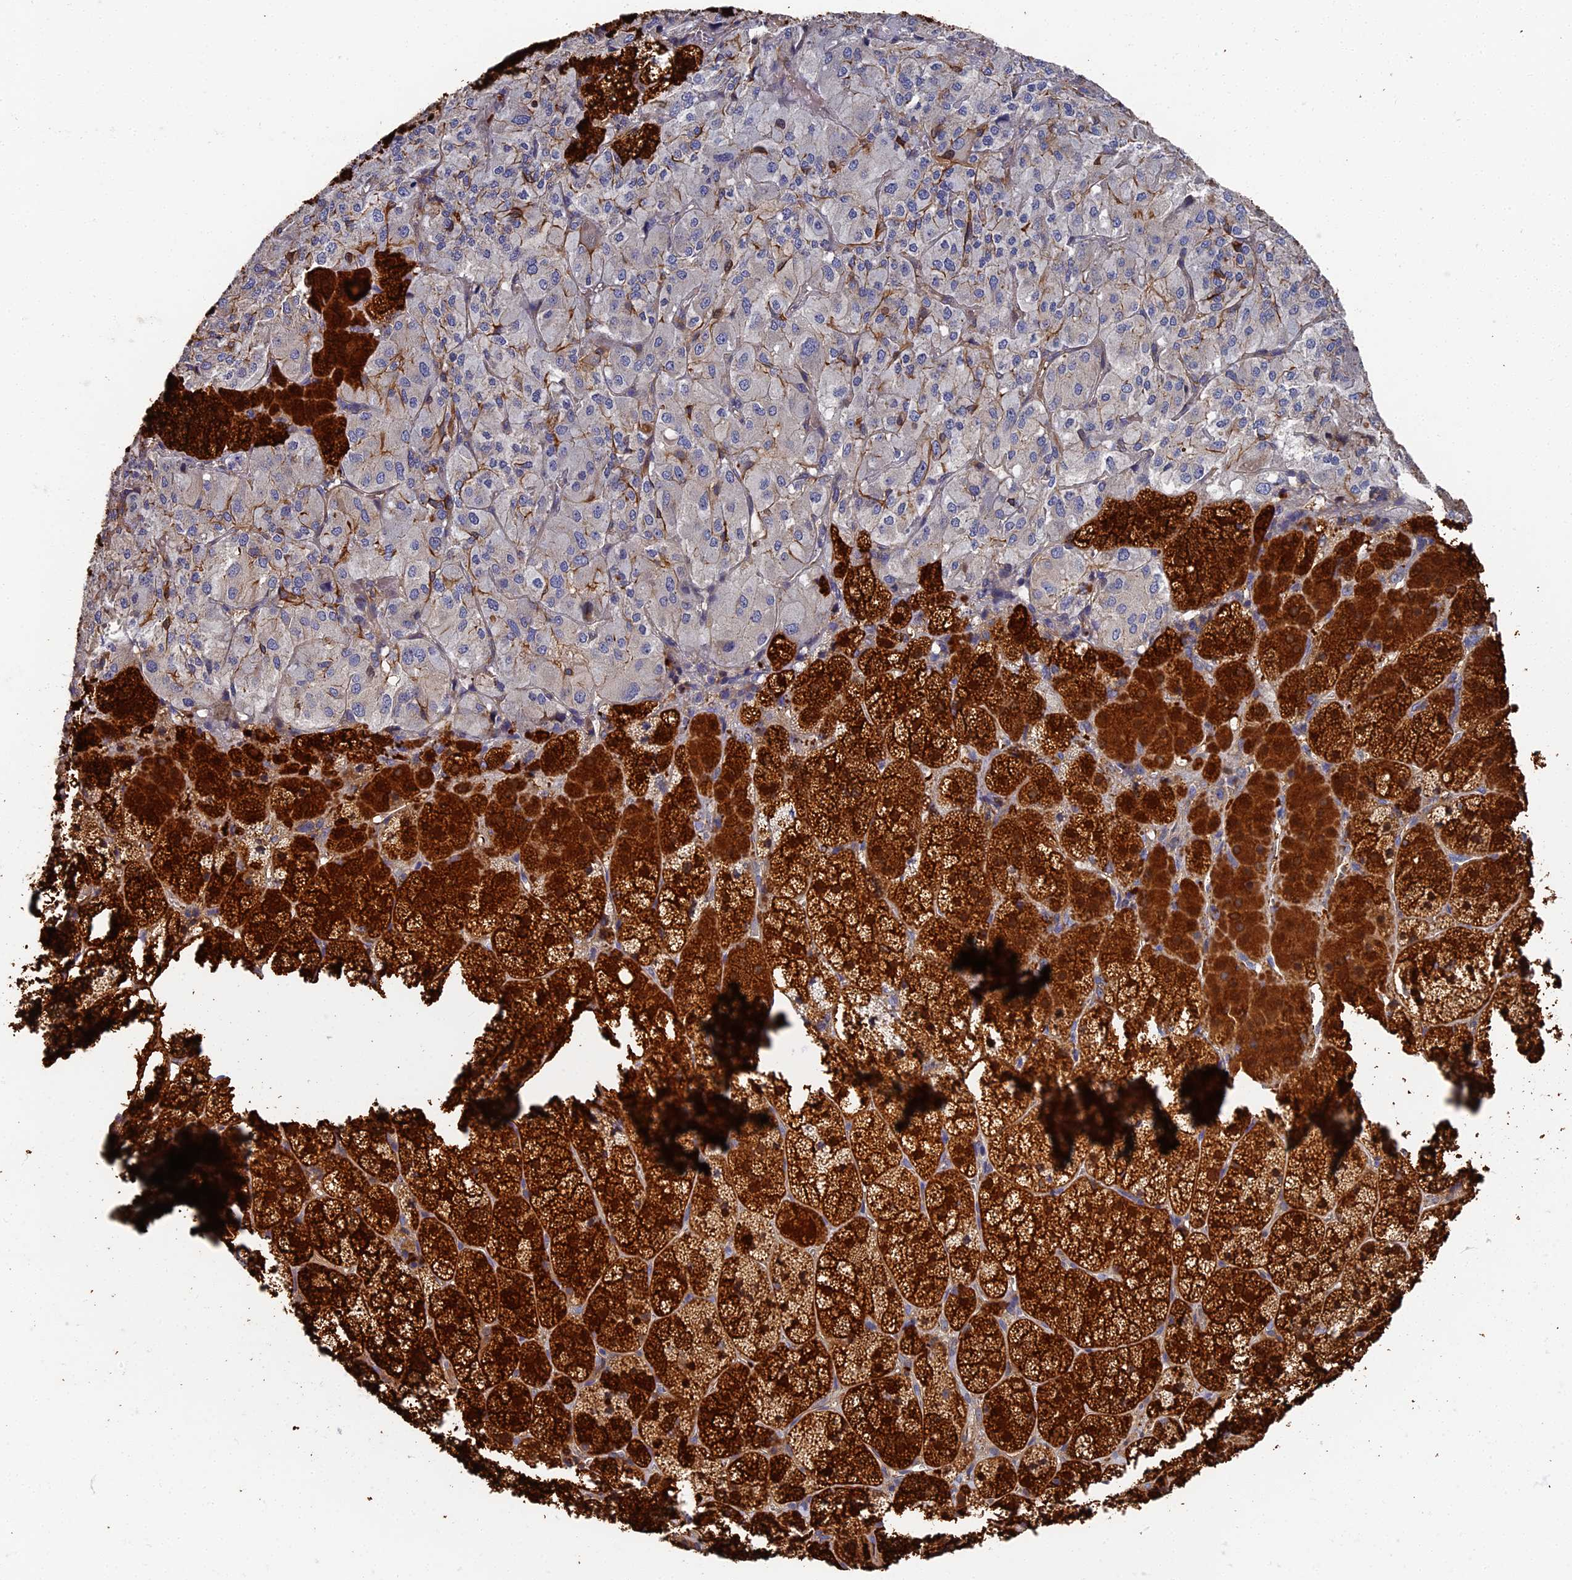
{"staining": {"intensity": "strong", "quantity": "25%-75%", "location": "cytoplasmic/membranous,nuclear"}, "tissue": "adrenal gland", "cell_type": "Glandular cells", "image_type": "normal", "snomed": [{"axis": "morphology", "description": "Normal tissue, NOS"}, {"axis": "topography", "description": "Adrenal gland"}], "caption": "Glandular cells reveal high levels of strong cytoplasmic/membranous,nuclear positivity in about 25%-75% of cells in benign human adrenal gland. (DAB (3,3'-diaminobenzidine) IHC with brightfield microscopy, high magnification).", "gene": "CCDC113", "patient": {"sex": "female", "age": 44}}